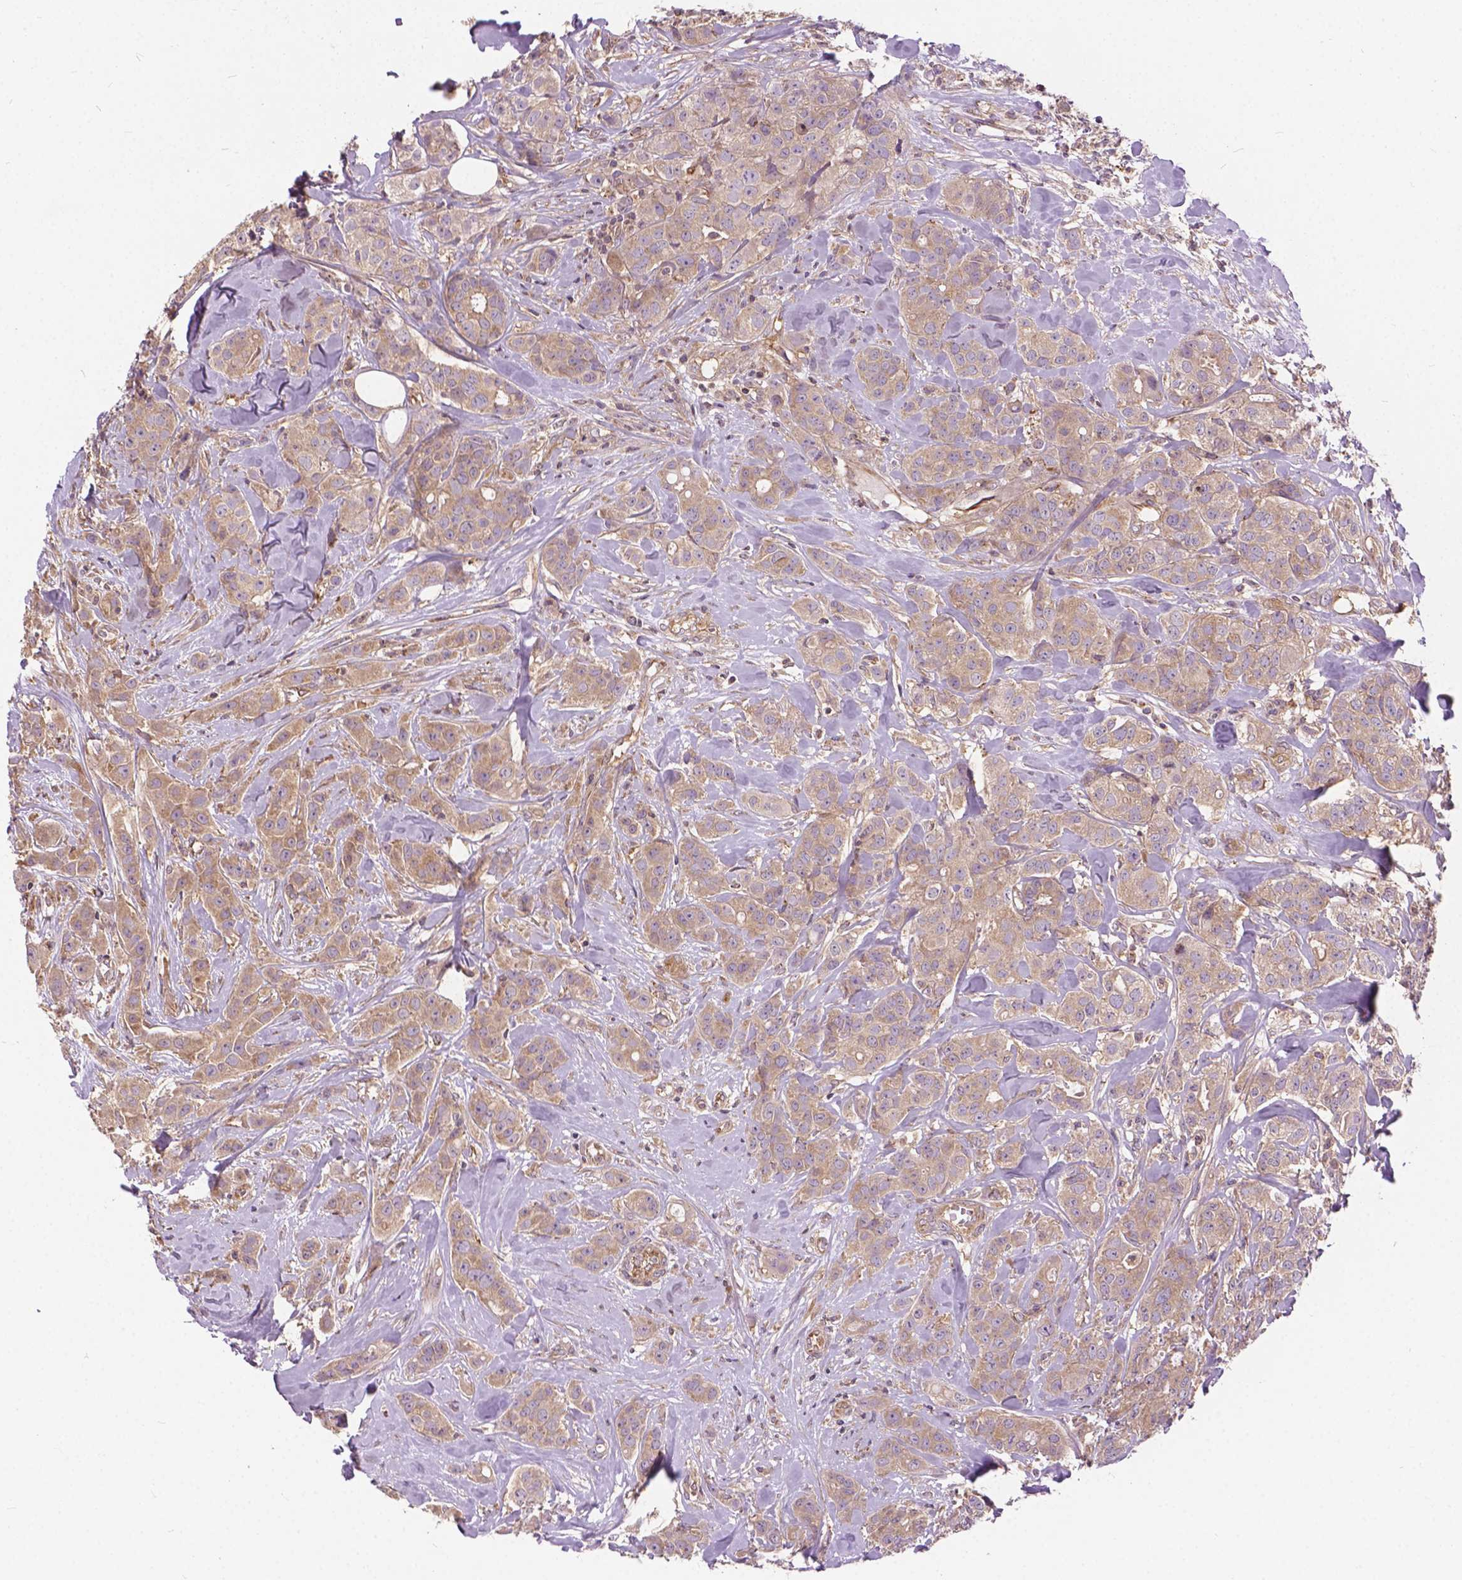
{"staining": {"intensity": "weak", "quantity": ">75%", "location": "cytoplasmic/membranous"}, "tissue": "breast cancer", "cell_type": "Tumor cells", "image_type": "cancer", "snomed": [{"axis": "morphology", "description": "Duct carcinoma"}, {"axis": "topography", "description": "Breast"}], "caption": "About >75% of tumor cells in breast intraductal carcinoma exhibit weak cytoplasmic/membranous protein staining as visualized by brown immunohistochemical staining.", "gene": "MZT1", "patient": {"sex": "female", "age": 43}}